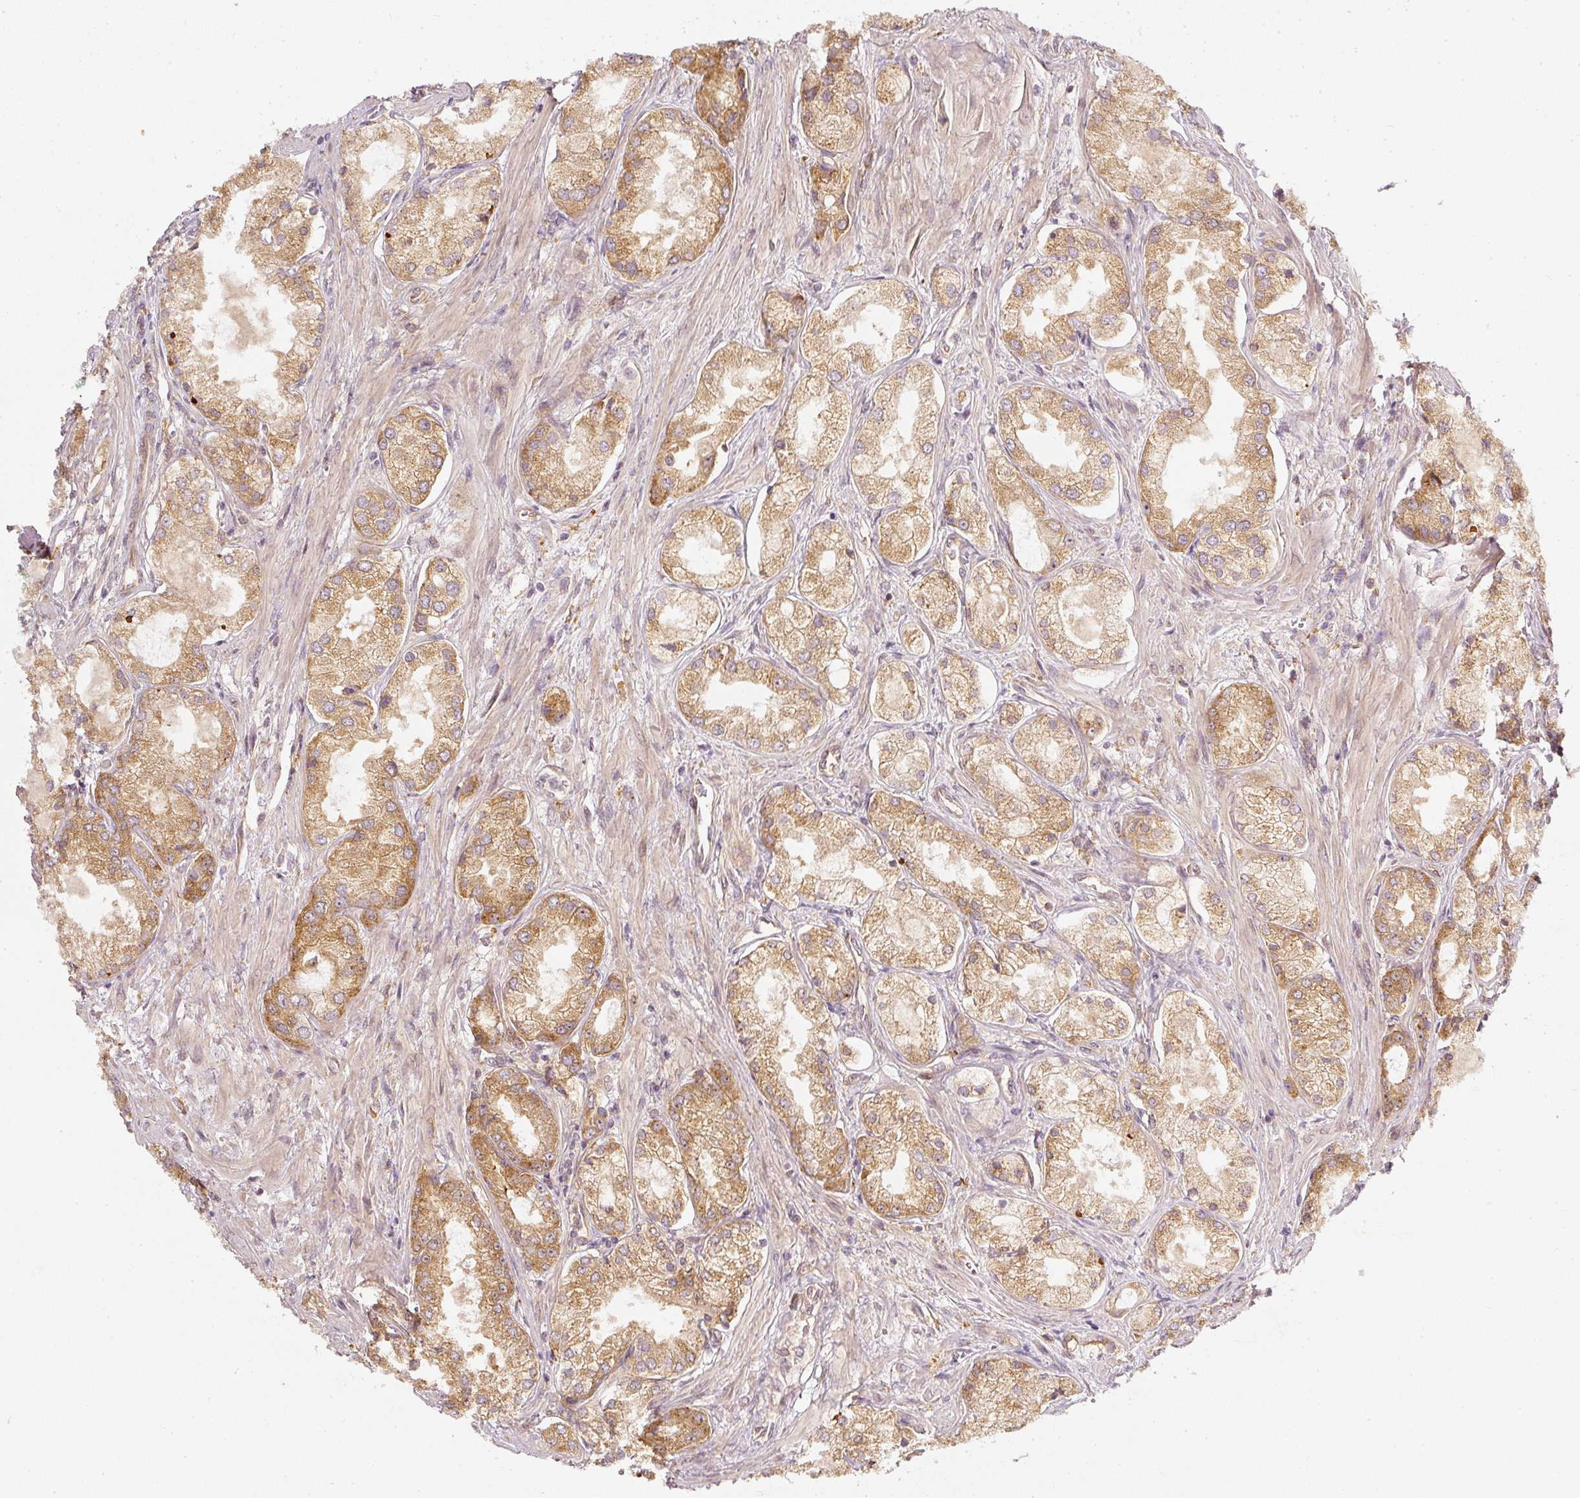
{"staining": {"intensity": "moderate", "quantity": ">75%", "location": "cytoplasmic/membranous"}, "tissue": "prostate cancer", "cell_type": "Tumor cells", "image_type": "cancer", "snomed": [{"axis": "morphology", "description": "Adenocarcinoma, Low grade"}, {"axis": "topography", "description": "Prostate"}], "caption": "An immunohistochemistry image of neoplastic tissue is shown. Protein staining in brown highlights moderate cytoplasmic/membranous positivity in prostate cancer (adenocarcinoma (low-grade)) within tumor cells. The protein of interest is stained brown, and the nuclei are stained in blue (DAB IHC with brightfield microscopy, high magnification).", "gene": "ZNF580", "patient": {"sex": "male", "age": 68}}